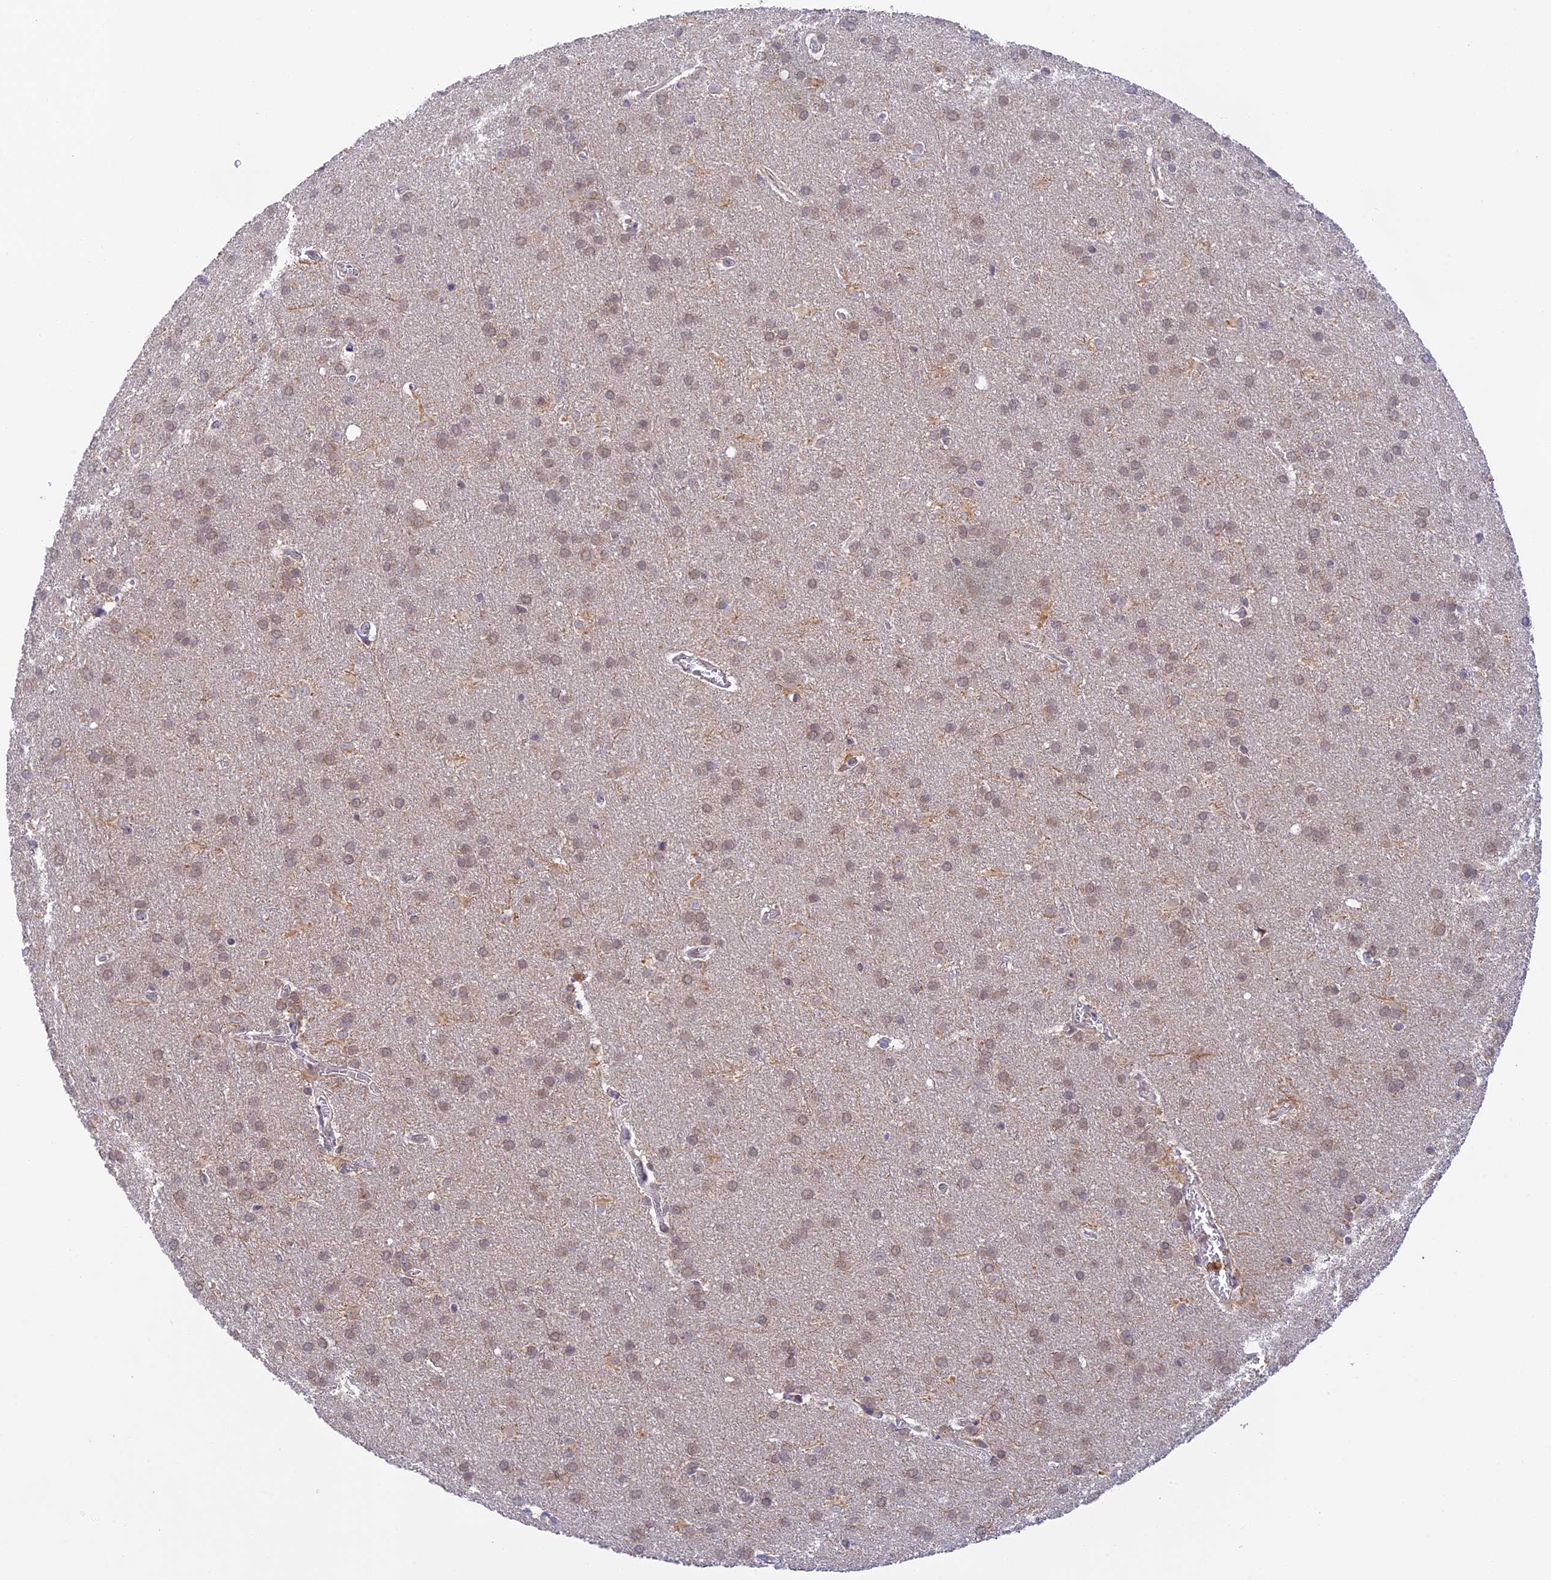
{"staining": {"intensity": "weak", "quantity": "<25%", "location": "nuclear"}, "tissue": "glioma", "cell_type": "Tumor cells", "image_type": "cancer", "snomed": [{"axis": "morphology", "description": "Glioma, malignant, Low grade"}, {"axis": "topography", "description": "Brain"}], "caption": "There is no significant positivity in tumor cells of glioma. (Stains: DAB IHC with hematoxylin counter stain, Microscopy: brightfield microscopy at high magnification).", "gene": "PEX16", "patient": {"sex": "female", "age": 32}}